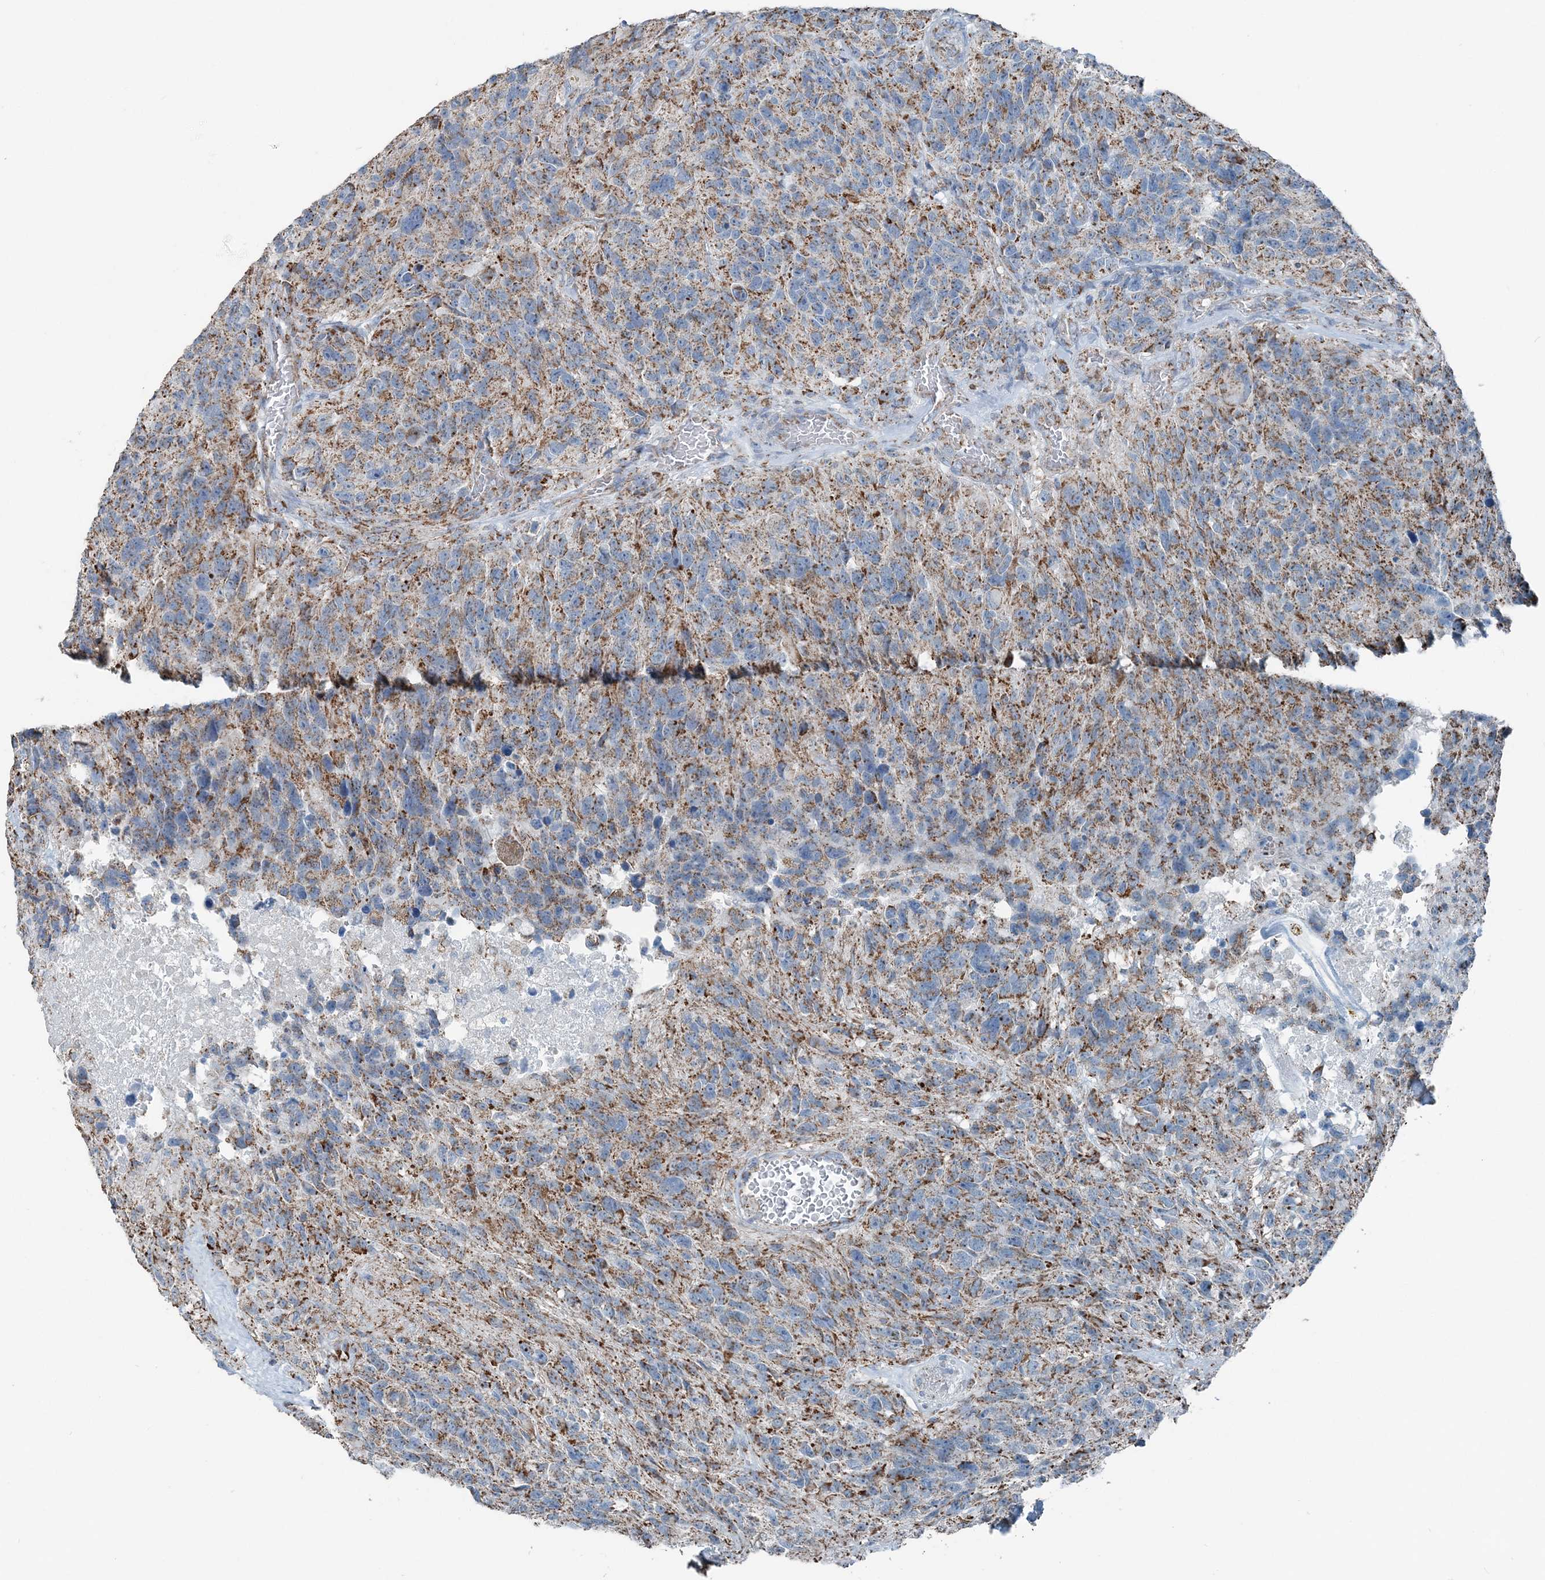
{"staining": {"intensity": "moderate", "quantity": "25%-75%", "location": "cytoplasmic/membranous"}, "tissue": "glioma", "cell_type": "Tumor cells", "image_type": "cancer", "snomed": [{"axis": "morphology", "description": "Glioma, malignant, High grade"}, {"axis": "topography", "description": "Brain"}], "caption": "Moderate cytoplasmic/membranous positivity for a protein is seen in approximately 25%-75% of tumor cells of malignant glioma (high-grade) using immunohistochemistry (IHC).", "gene": "SUCLG1", "patient": {"sex": "male", "age": 69}}